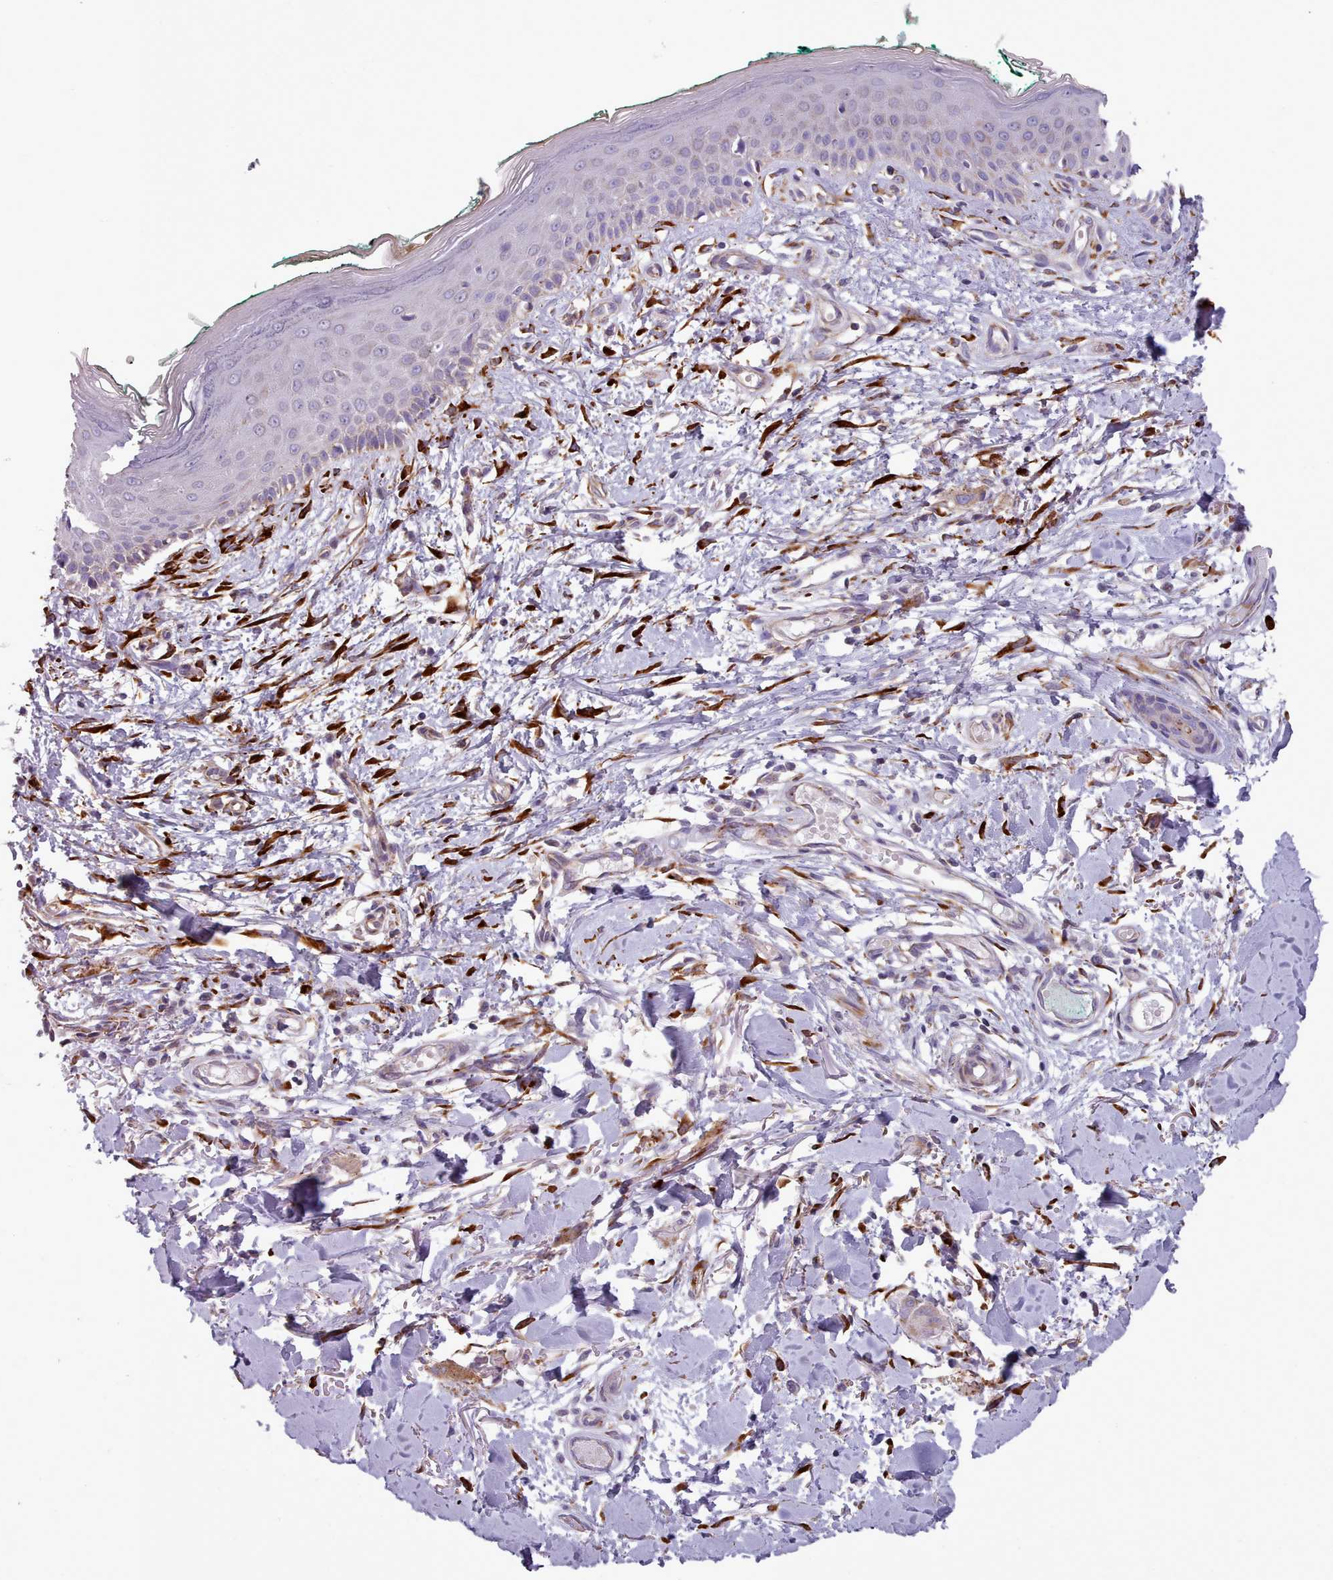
{"staining": {"intensity": "strong", "quantity": ">75%", "location": "cytoplasmic/membranous"}, "tissue": "skin", "cell_type": "Fibroblasts", "image_type": "normal", "snomed": [{"axis": "morphology", "description": "Normal tissue, NOS"}, {"axis": "morphology", "description": "Malignant melanoma, NOS"}, {"axis": "topography", "description": "Skin"}], "caption": "Strong cytoplasmic/membranous expression for a protein is seen in about >75% of fibroblasts of normal skin using immunohistochemistry.", "gene": "FKBP10", "patient": {"sex": "male", "age": 62}}